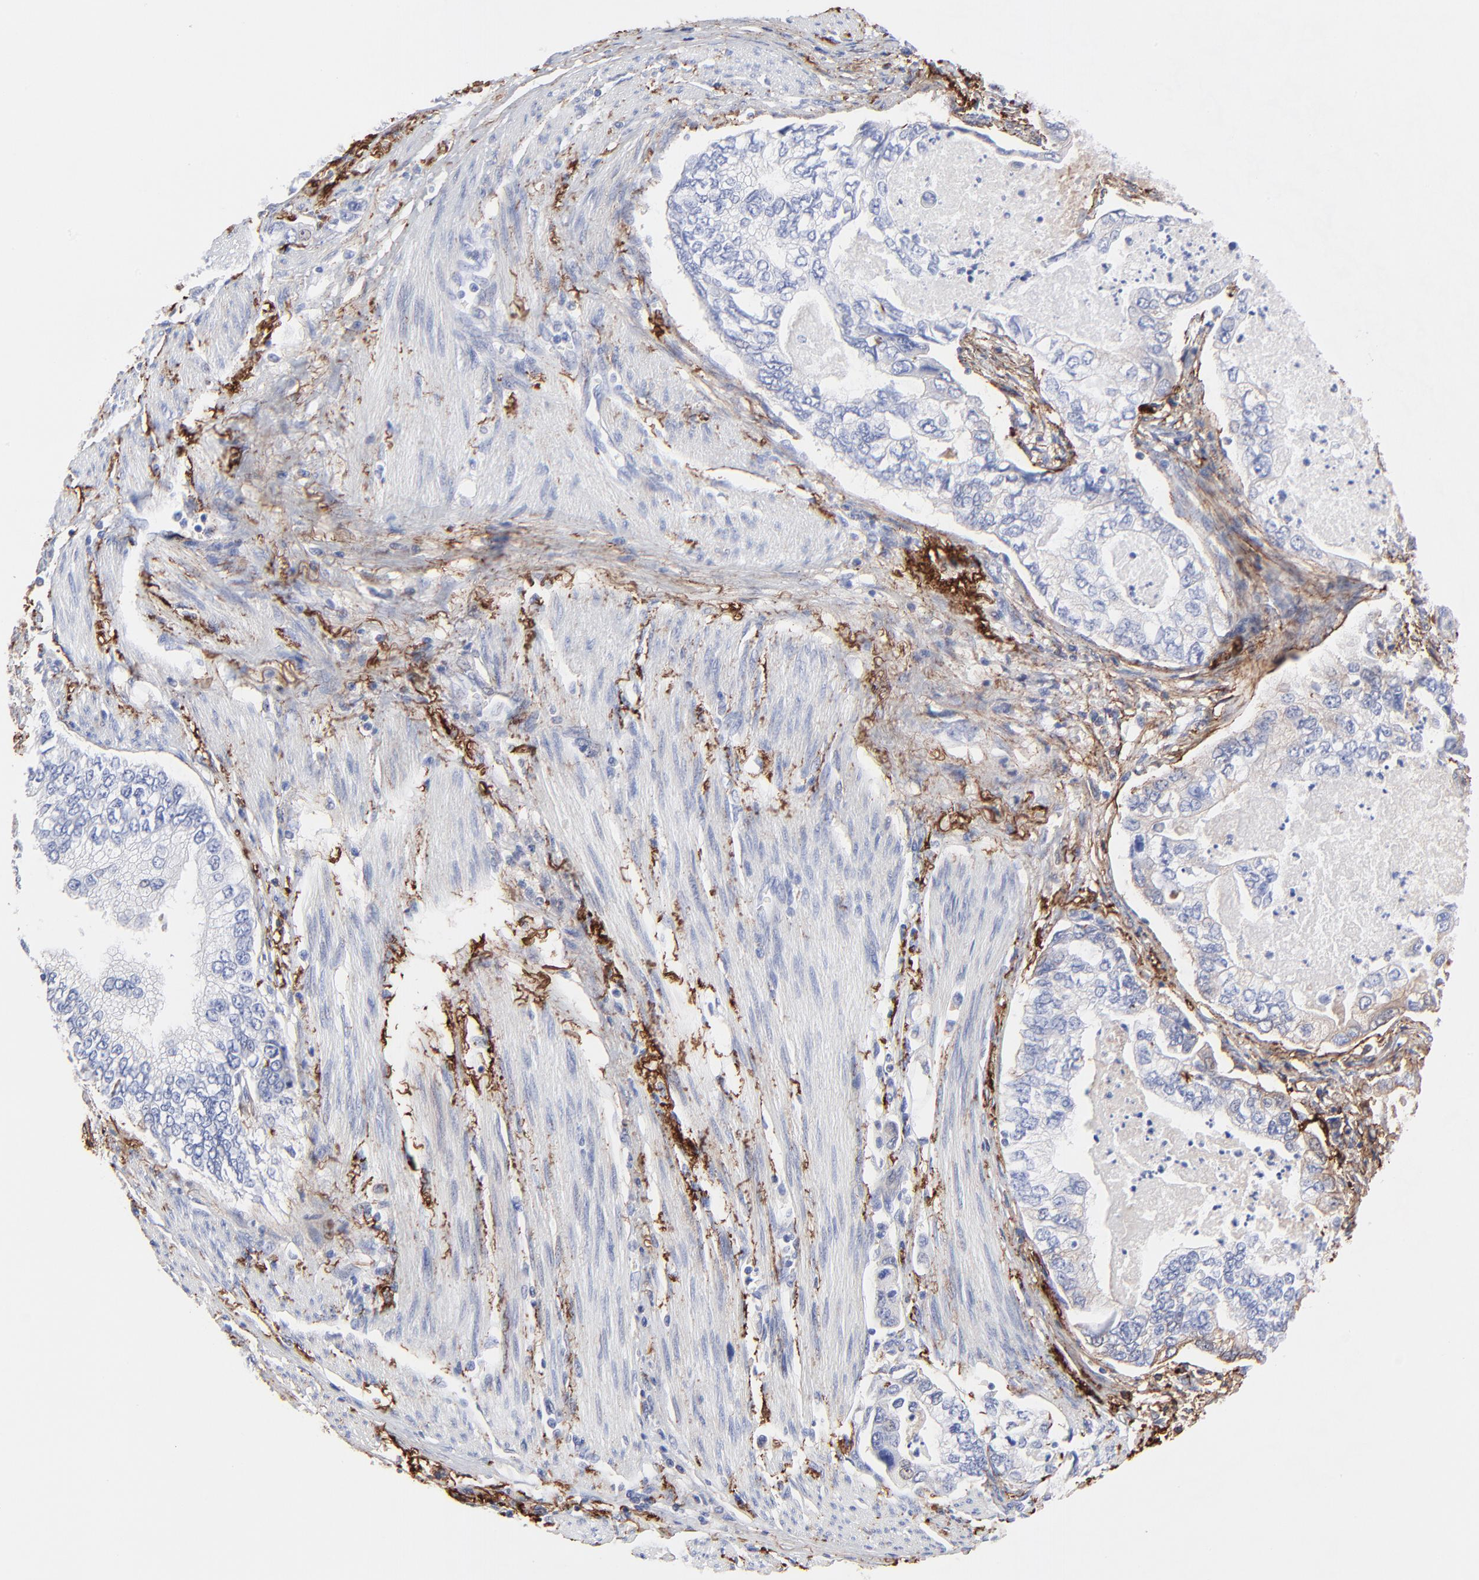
{"staining": {"intensity": "weak", "quantity": "<25%", "location": "cytoplasmic/membranous"}, "tissue": "stomach cancer", "cell_type": "Tumor cells", "image_type": "cancer", "snomed": [{"axis": "morphology", "description": "Adenocarcinoma, NOS"}, {"axis": "topography", "description": "Pancreas"}, {"axis": "topography", "description": "Stomach, upper"}], "caption": "Micrograph shows no significant protein positivity in tumor cells of adenocarcinoma (stomach).", "gene": "FBLN2", "patient": {"sex": "male", "age": 77}}